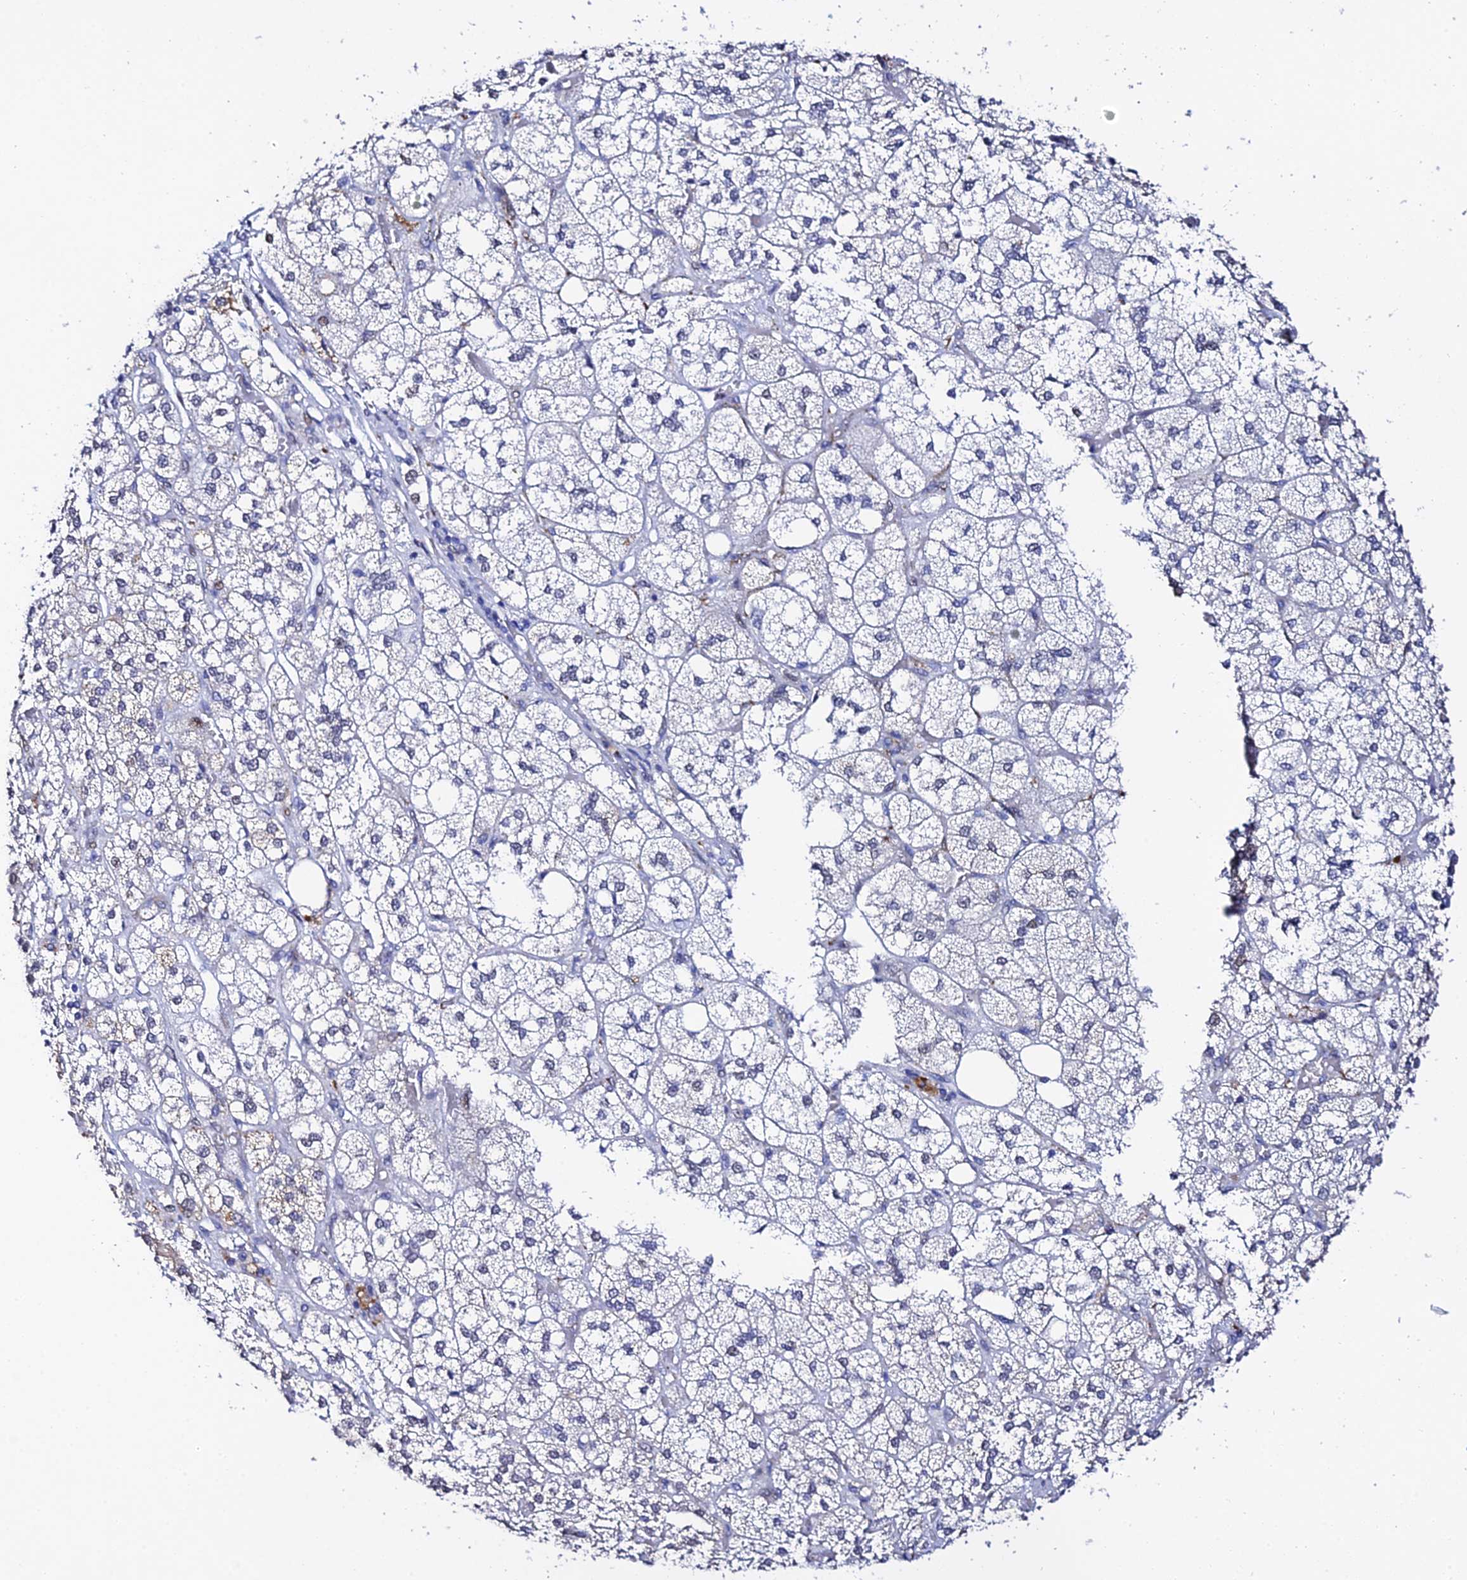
{"staining": {"intensity": "moderate", "quantity": "25%-75%", "location": "nuclear"}, "tissue": "adrenal gland", "cell_type": "Glandular cells", "image_type": "normal", "snomed": [{"axis": "morphology", "description": "Normal tissue, NOS"}, {"axis": "topography", "description": "Adrenal gland"}], "caption": "This photomicrograph shows normal adrenal gland stained with immunohistochemistry (IHC) to label a protein in brown. The nuclear of glandular cells show moderate positivity for the protein. Nuclei are counter-stained blue.", "gene": "POFUT2", "patient": {"sex": "male", "age": 61}}